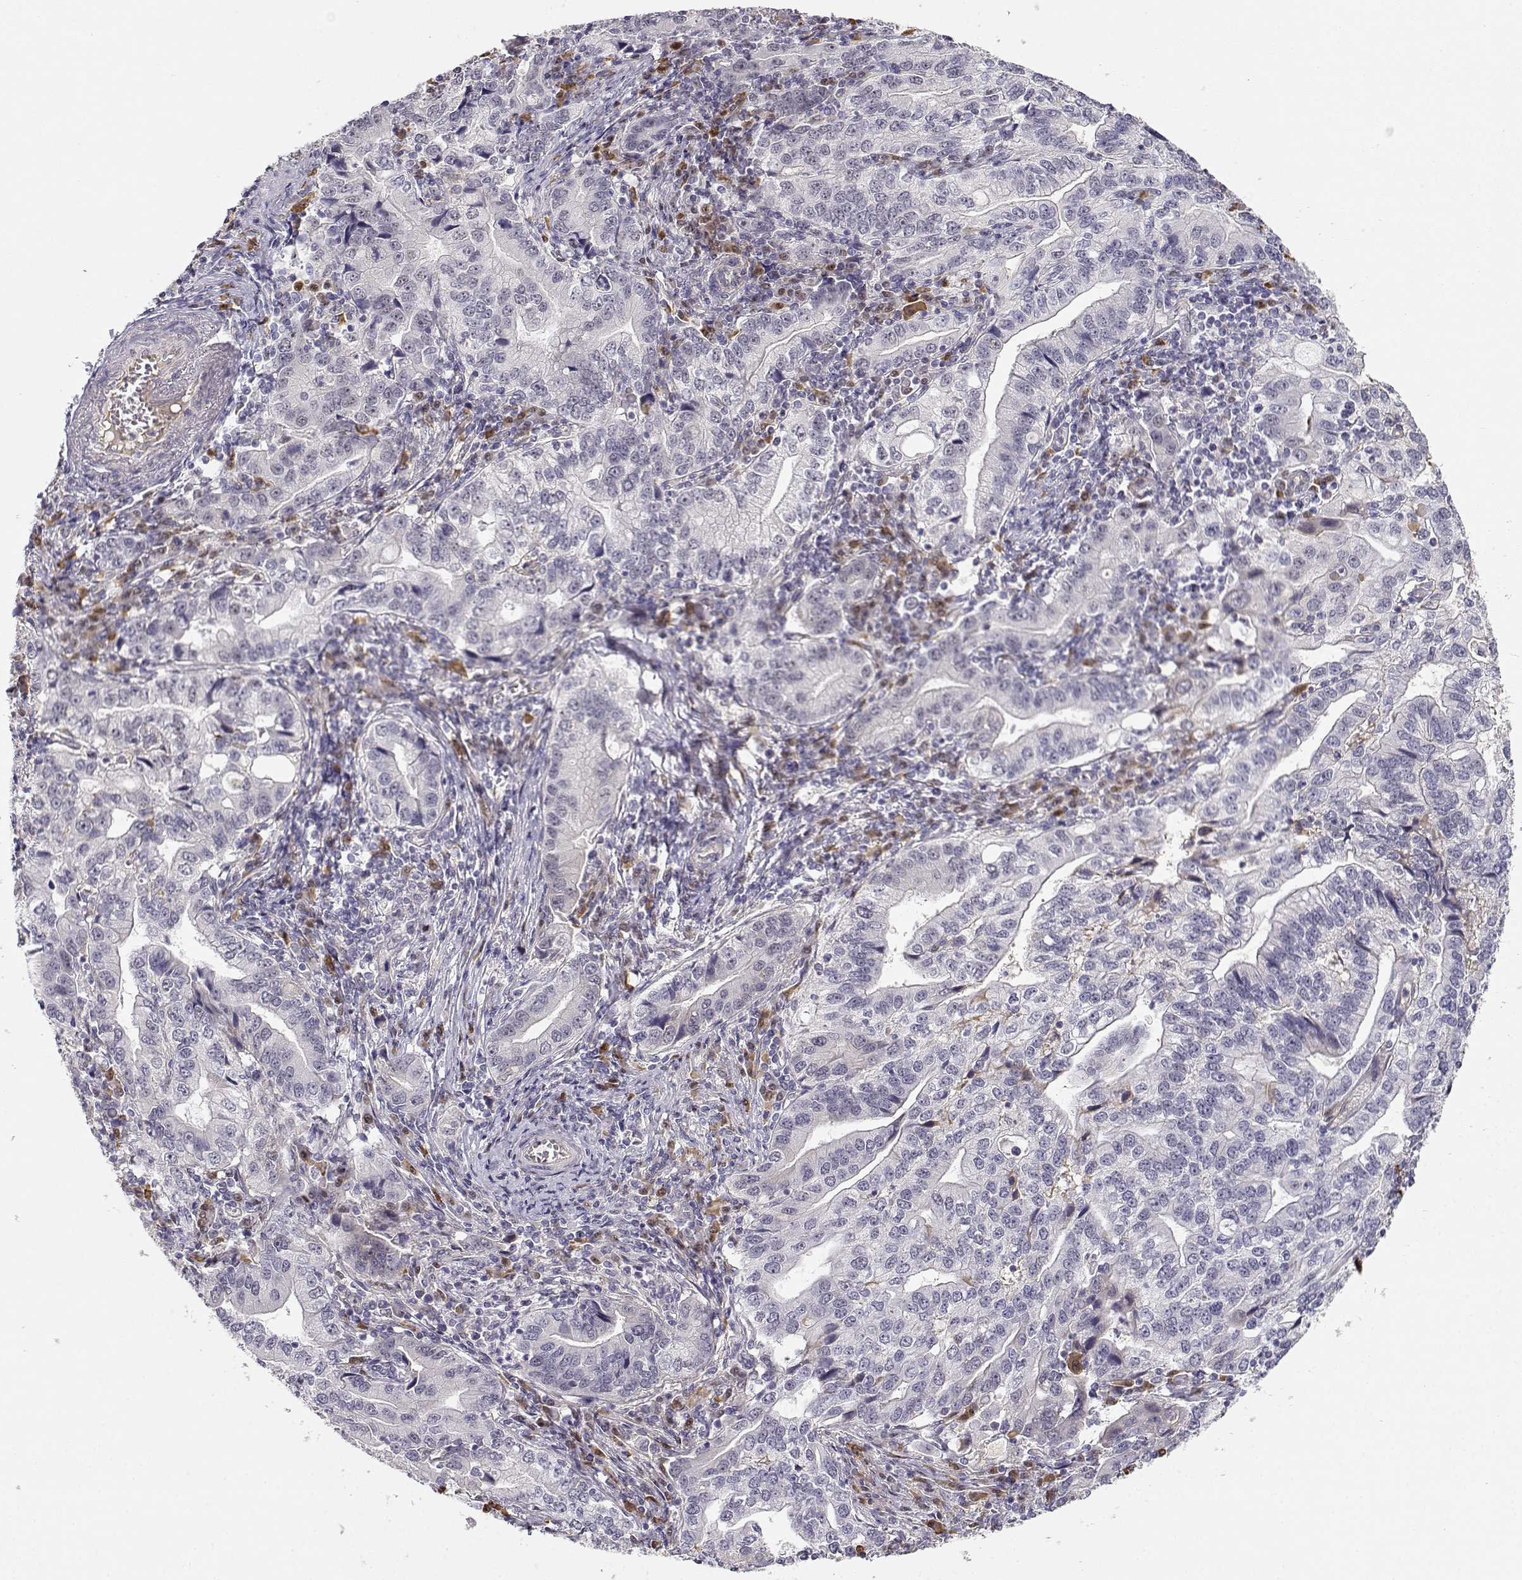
{"staining": {"intensity": "negative", "quantity": "none", "location": "none"}, "tissue": "stomach cancer", "cell_type": "Tumor cells", "image_type": "cancer", "snomed": [{"axis": "morphology", "description": "Adenocarcinoma, NOS"}, {"axis": "topography", "description": "Stomach, lower"}], "caption": "Human stomach adenocarcinoma stained for a protein using IHC shows no staining in tumor cells.", "gene": "EAF2", "patient": {"sex": "female", "age": 72}}